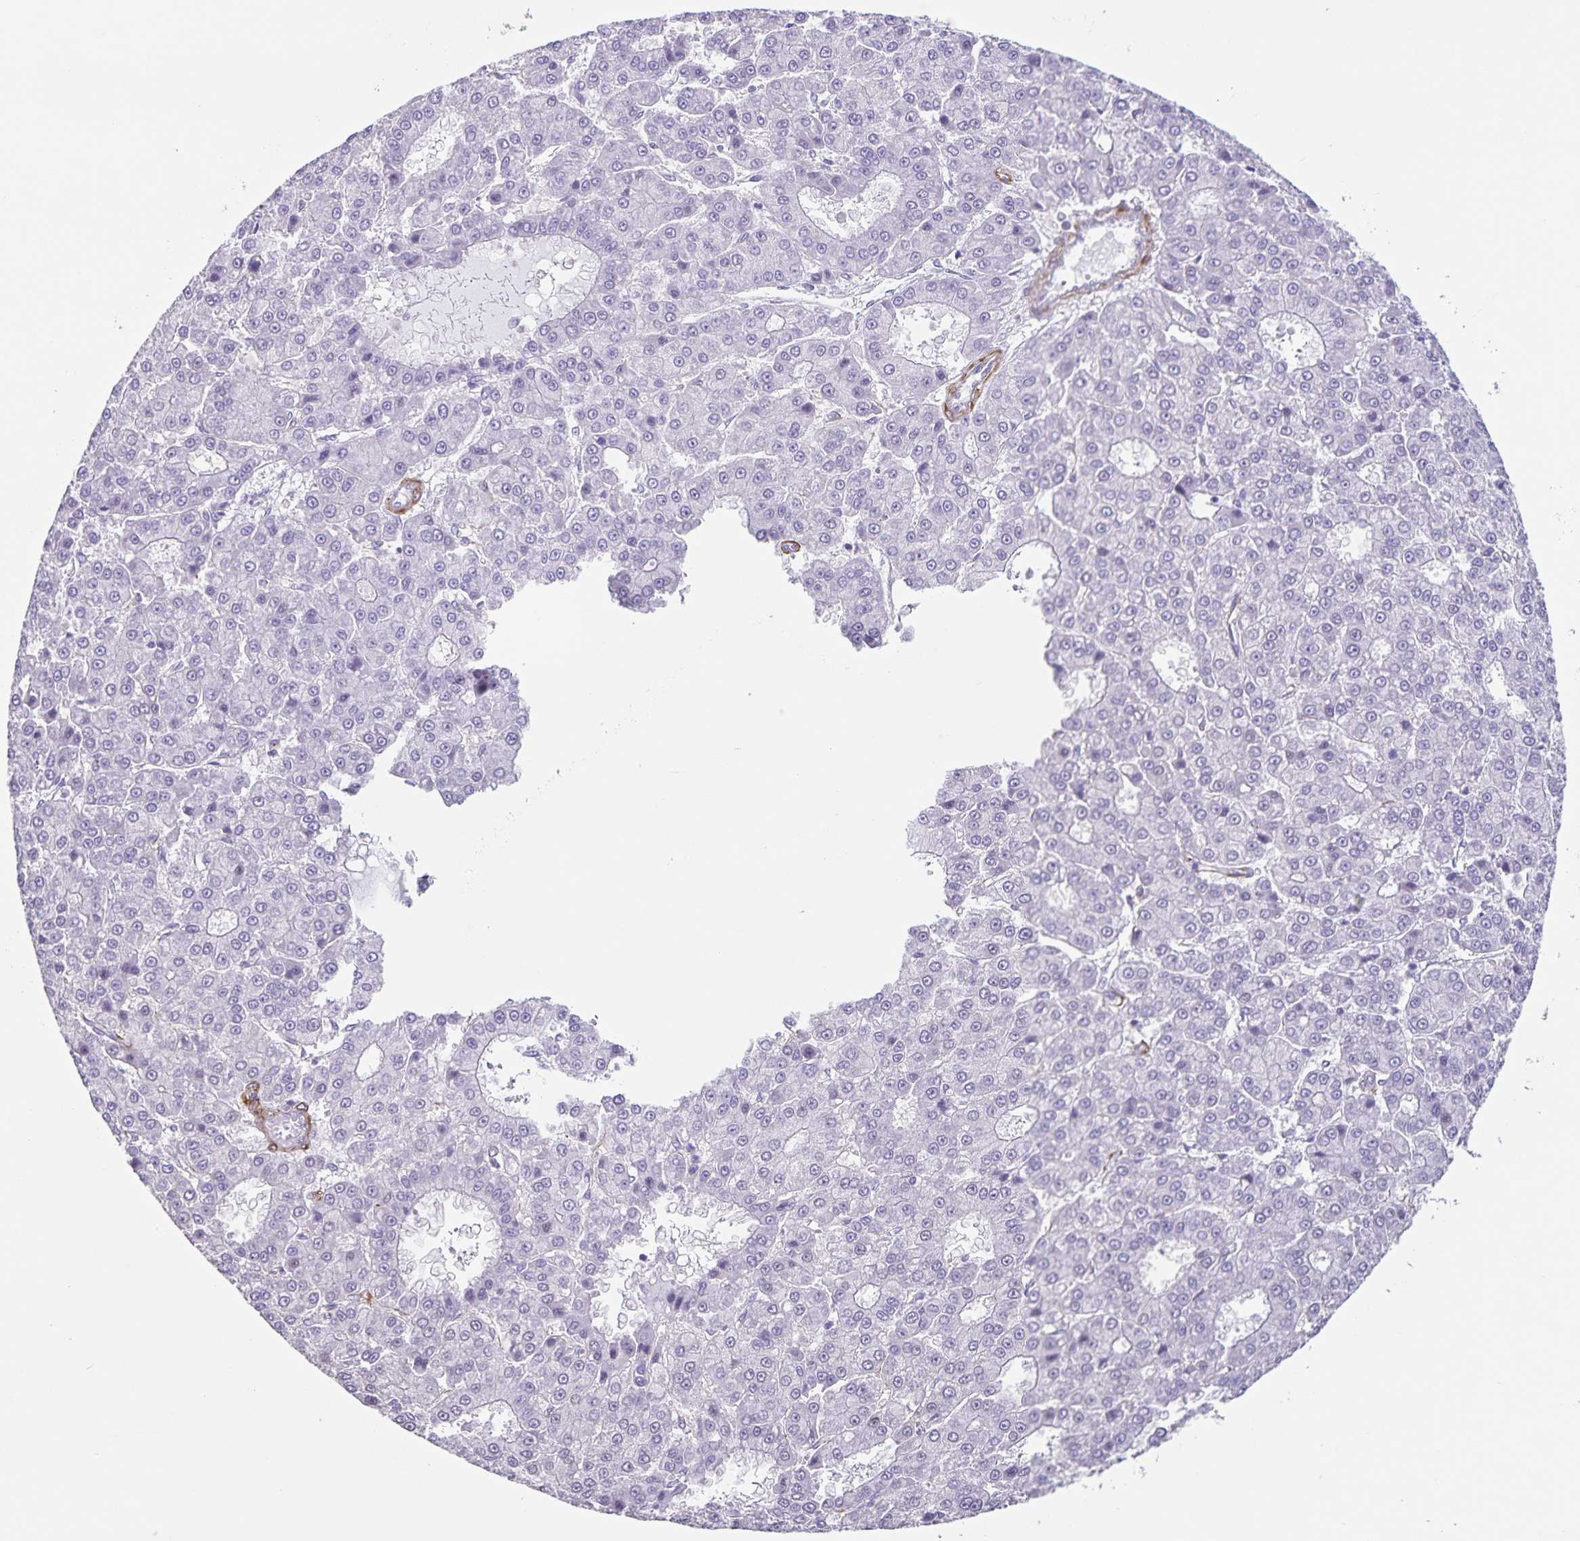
{"staining": {"intensity": "negative", "quantity": "none", "location": "none"}, "tissue": "liver cancer", "cell_type": "Tumor cells", "image_type": "cancer", "snomed": [{"axis": "morphology", "description": "Carcinoma, Hepatocellular, NOS"}, {"axis": "topography", "description": "Liver"}], "caption": "Tumor cells are negative for protein expression in human liver cancer (hepatocellular carcinoma).", "gene": "SYNM", "patient": {"sex": "male", "age": 70}}